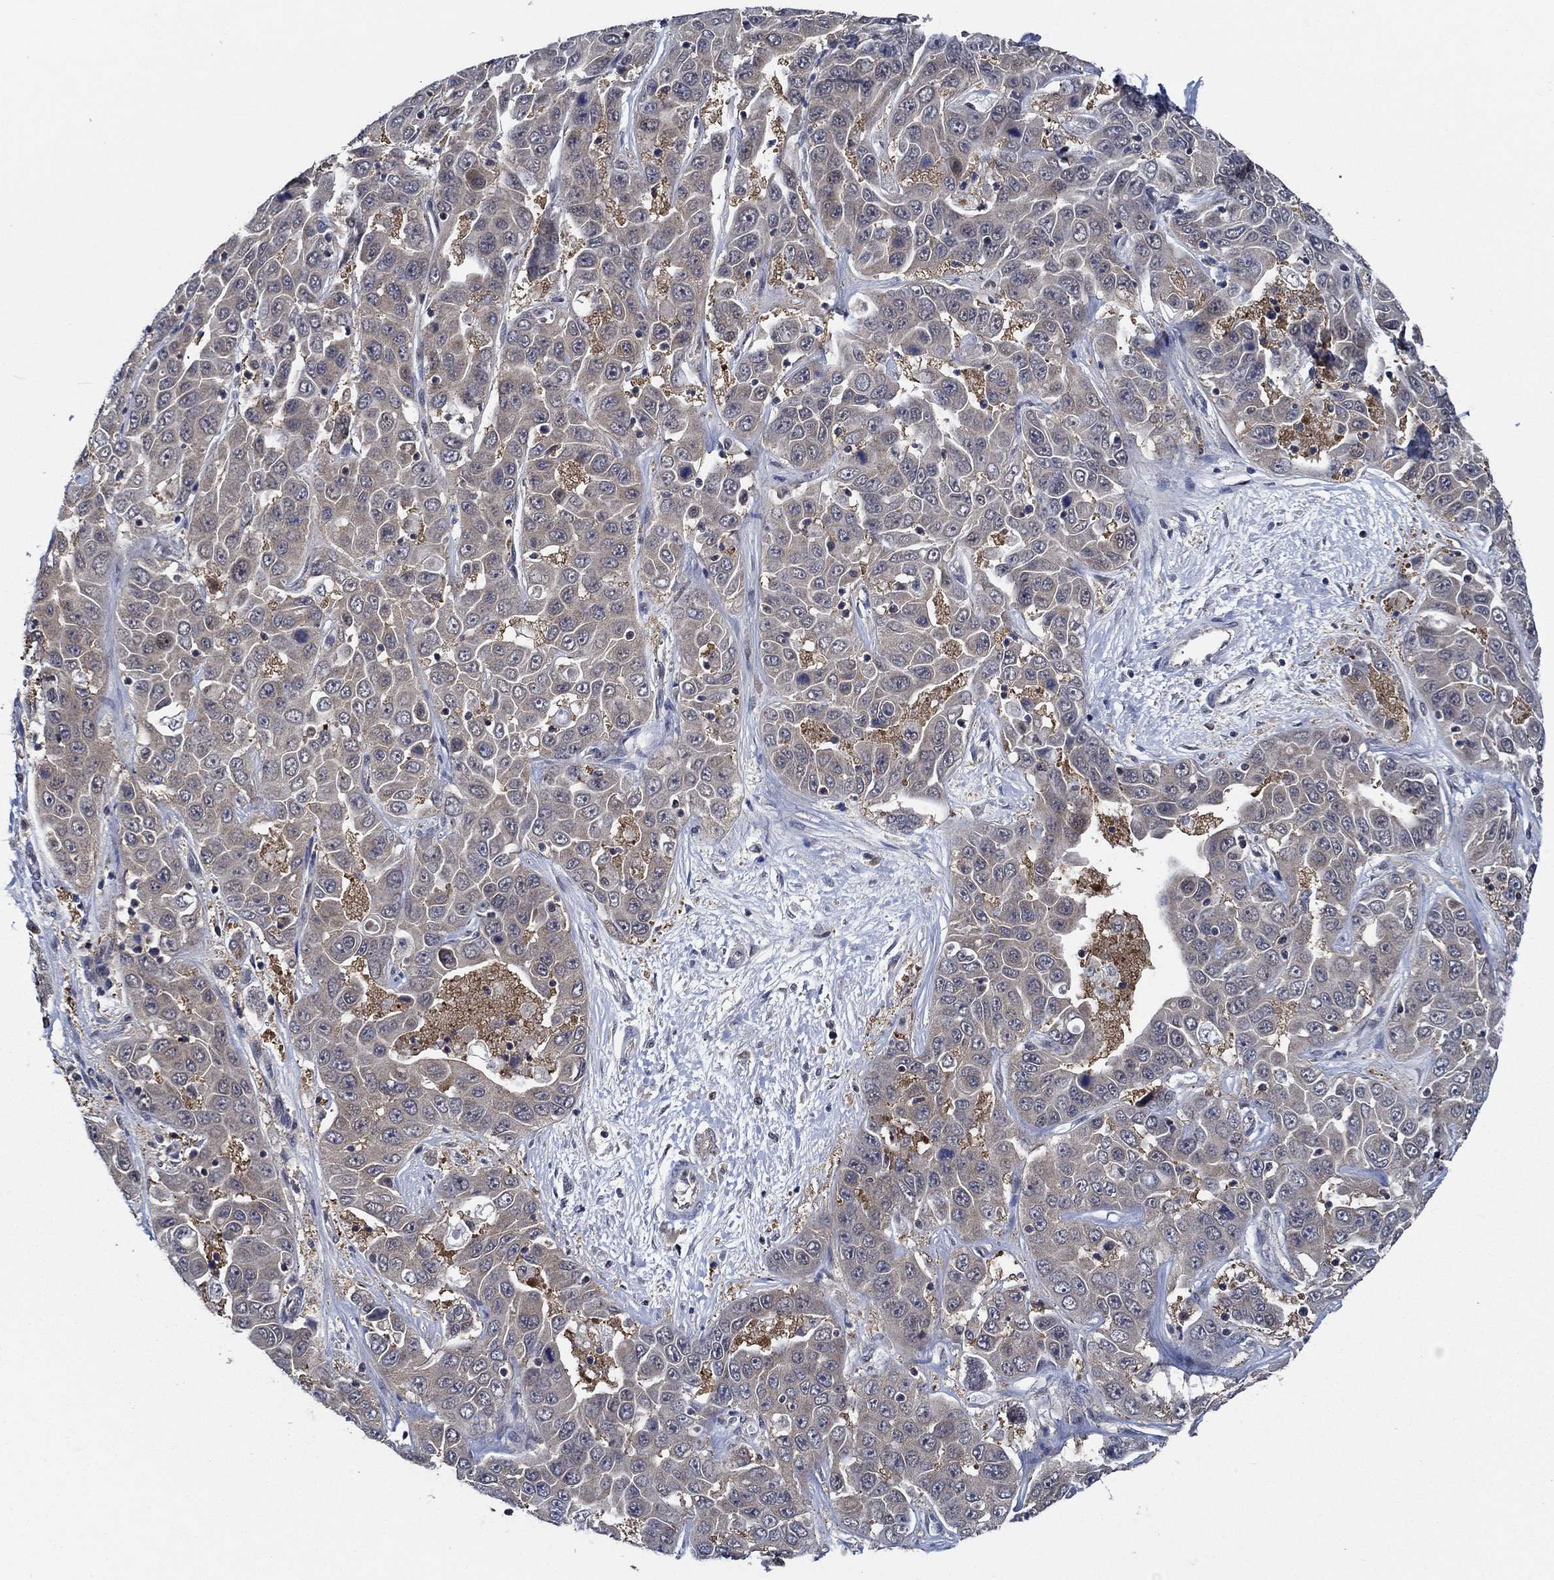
{"staining": {"intensity": "negative", "quantity": "none", "location": "none"}, "tissue": "liver cancer", "cell_type": "Tumor cells", "image_type": "cancer", "snomed": [{"axis": "morphology", "description": "Cholangiocarcinoma"}, {"axis": "topography", "description": "Liver"}], "caption": "This image is of liver cholangiocarcinoma stained with IHC to label a protein in brown with the nuclei are counter-stained blue. There is no staining in tumor cells. (DAB (3,3'-diaminobenzidine) immunohistochemistry (IHC) with hematoxylin counter stain).", "gene": "DACT1", "patient": {"sex": "female", "age": 52}}